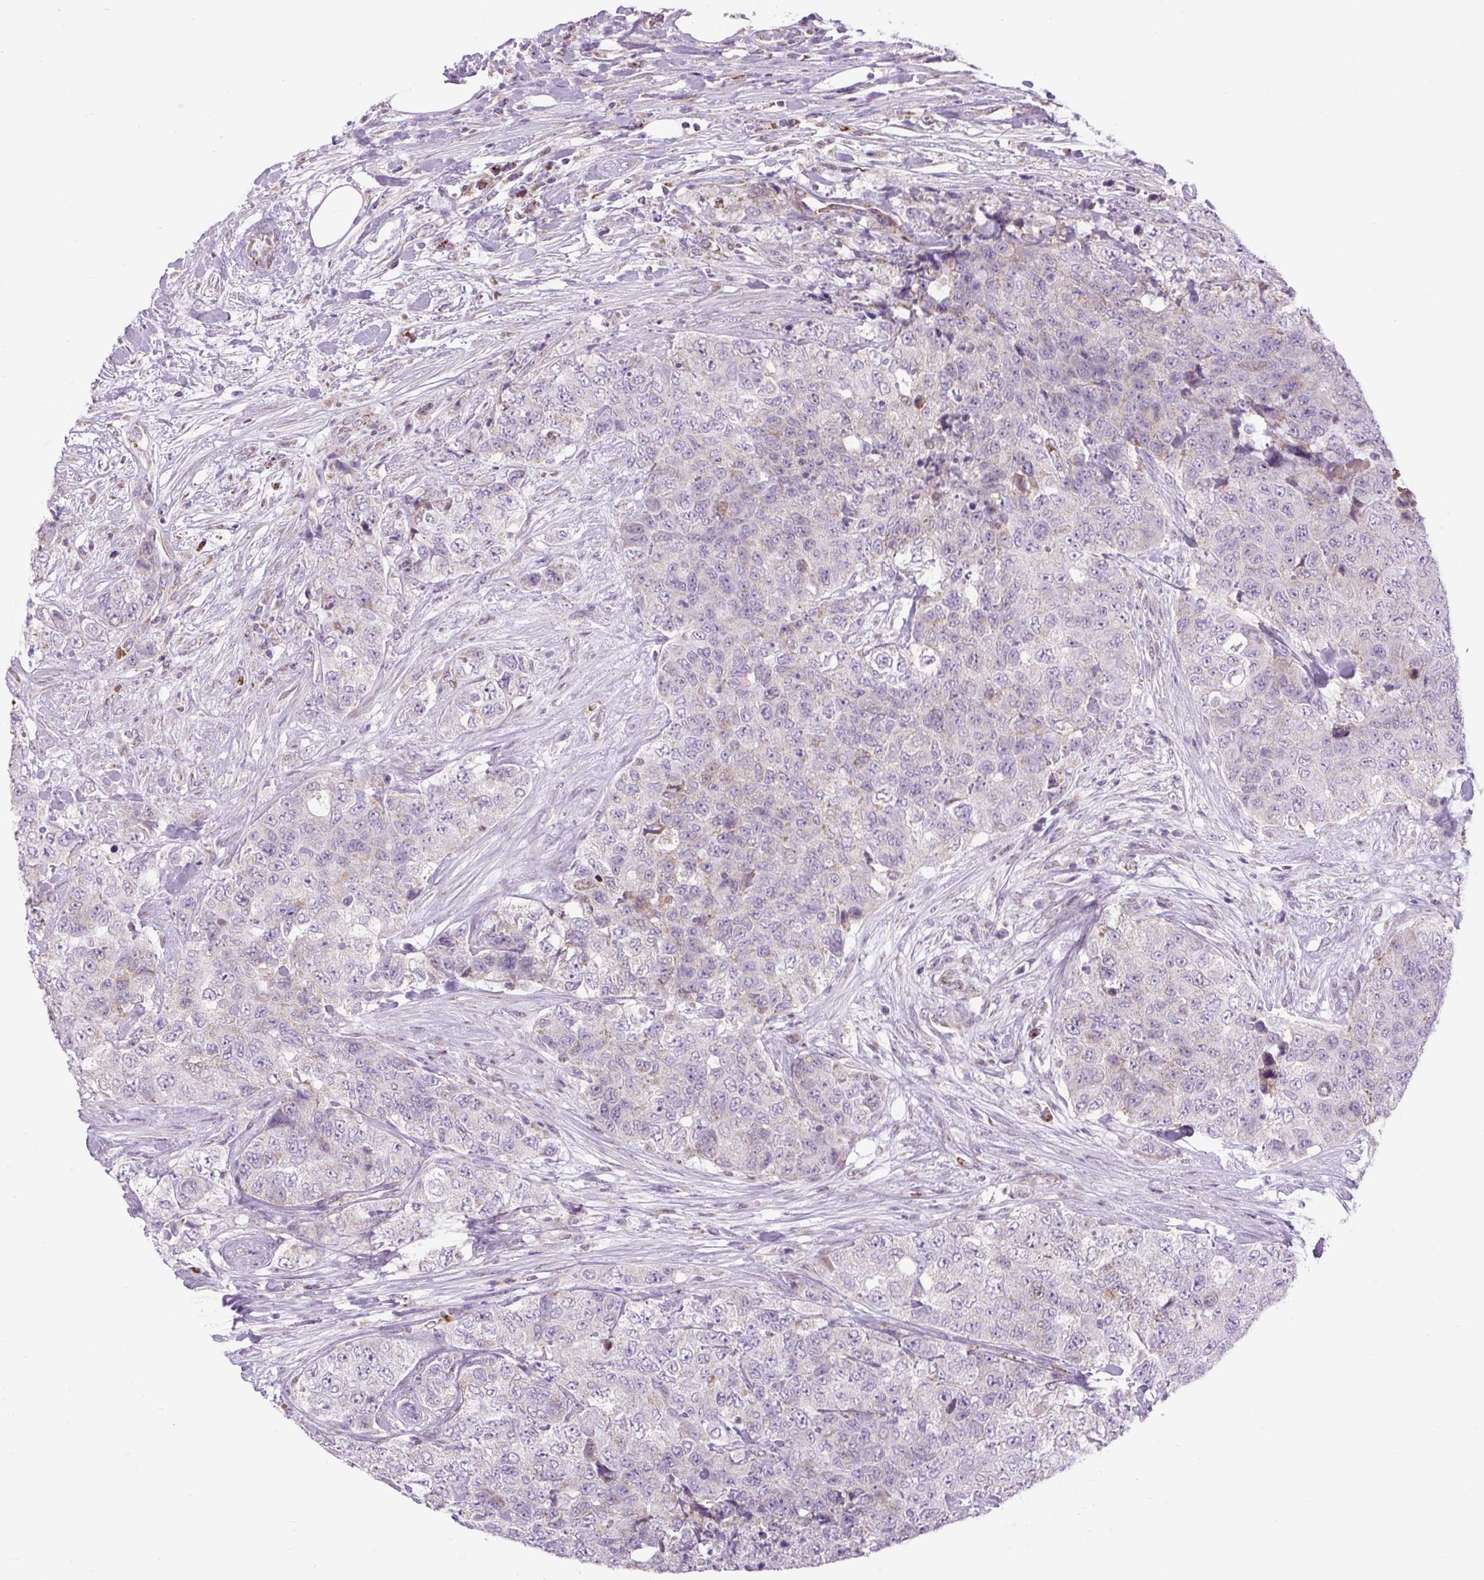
{"staining": {"intensity": "negative", "quantity": "none", "location": "none"}, "tissue": "urothelial cancer", "cell_type": "Tumor cells", "image_type": "cancer", "snomed": [{"axis": "morphology", "description": "Urothelial carcinoma, High grade"}, {"axis": "topography", "description": "Urinary bladder"}], "caption": "Urothelial carcinoma (high-grade) was stained to show a protein in brown. There is no significant expression in tumor cells. (DAB immunohistochemistry, high magnification).", "gene": "SCO2", "patient": {"sex": "female", "age": 78}}